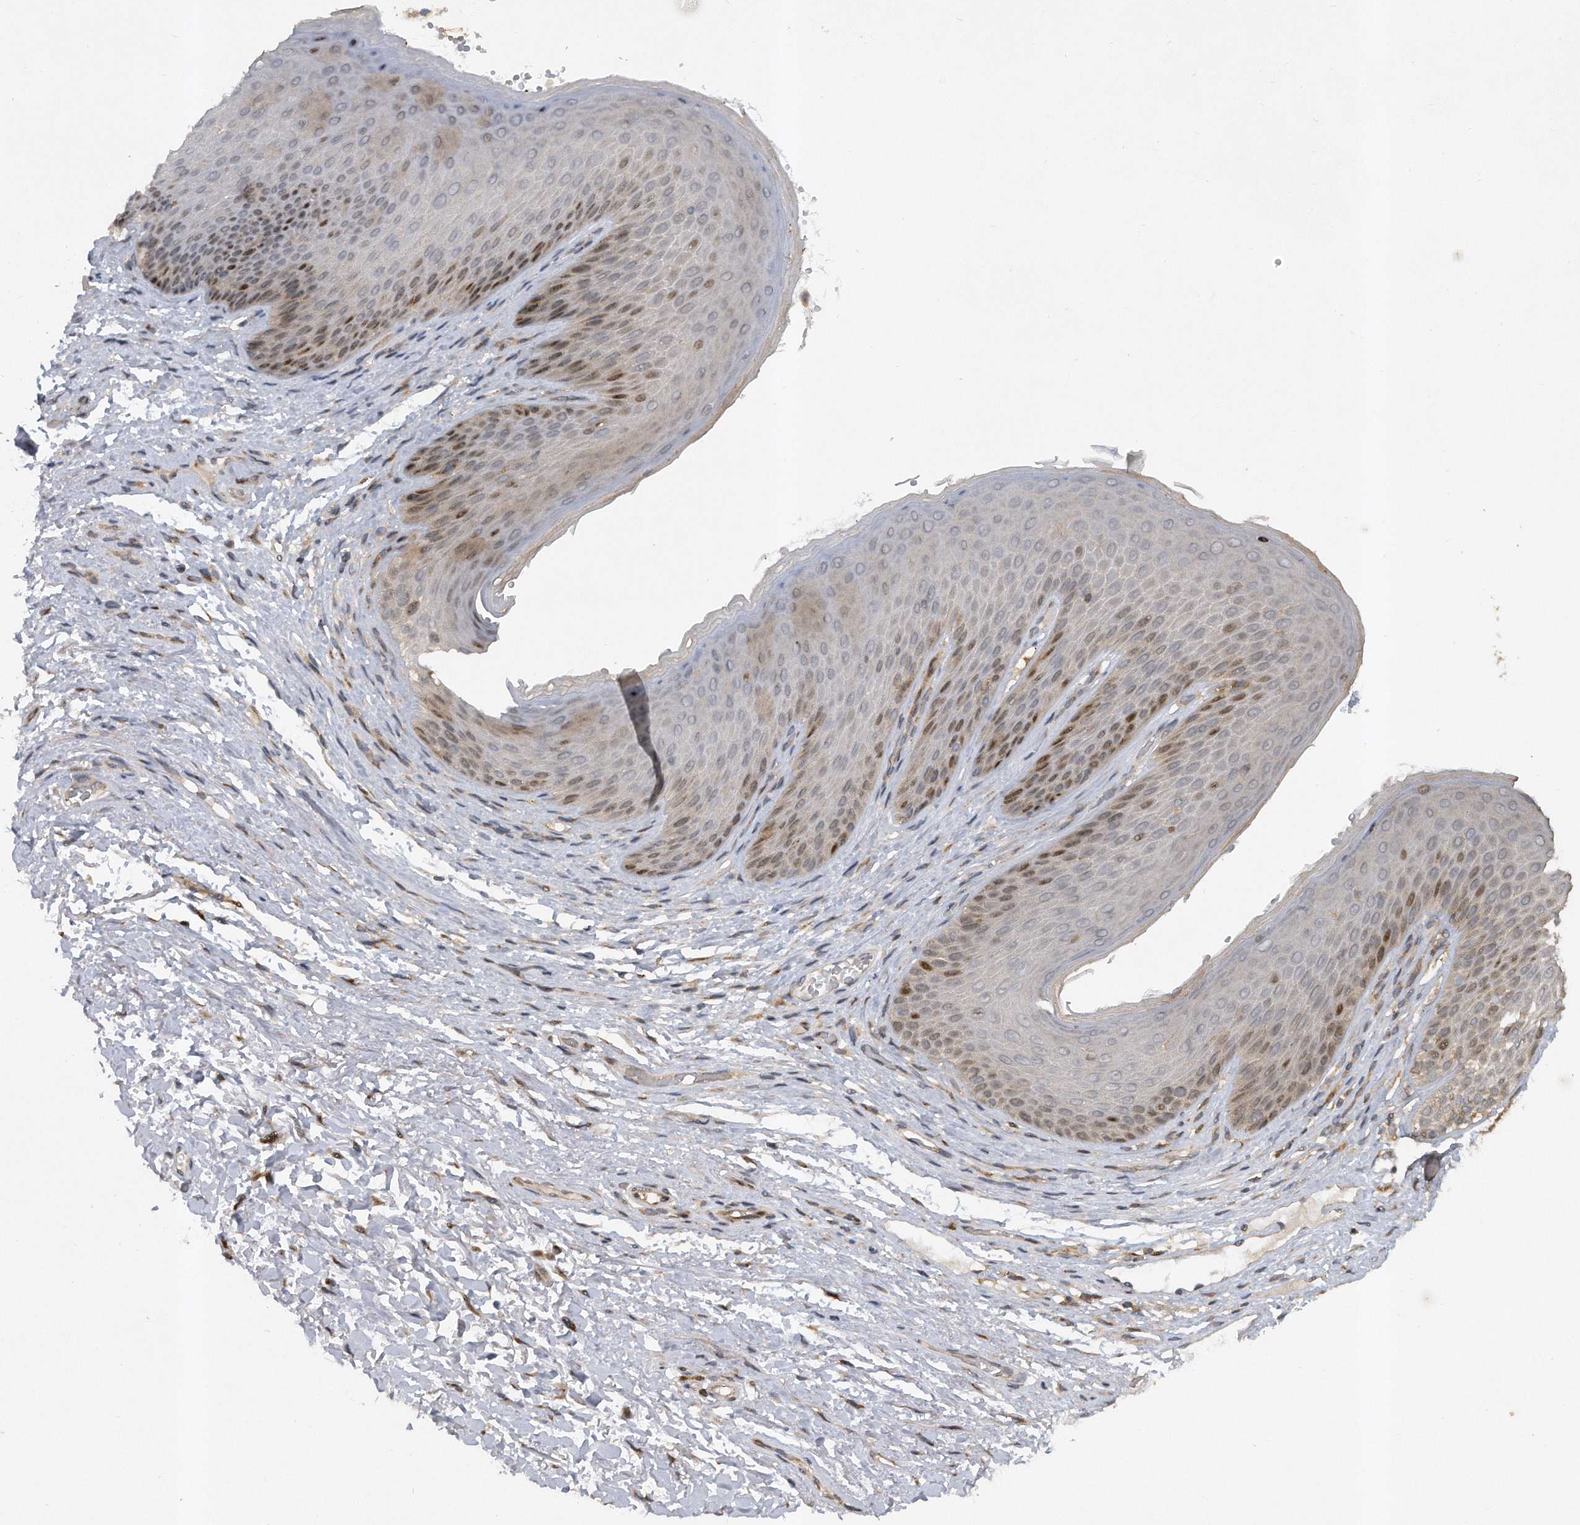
{"staining": {"intensity": "moderate", "quantity": "<25%", "location": "nuclear"}, "tissue": "skin", "cell_type": "Epidermal cells", "image_type": "normal", "snomed": [{"axis": "morphology", "description": "Normal tissue, NOS"}, {"axis": "topography", "description": "Anal"}], "caption": "Unremarkable skin displays moderate nuclear staining in about <25% of epidermal cells, visualized by immunohistochemistry. Ihc stains the protein of interest in brown and the nuclei are stained blue.", "gene": "PGBD2", "patient": {"sex": "male", "age": 74}}